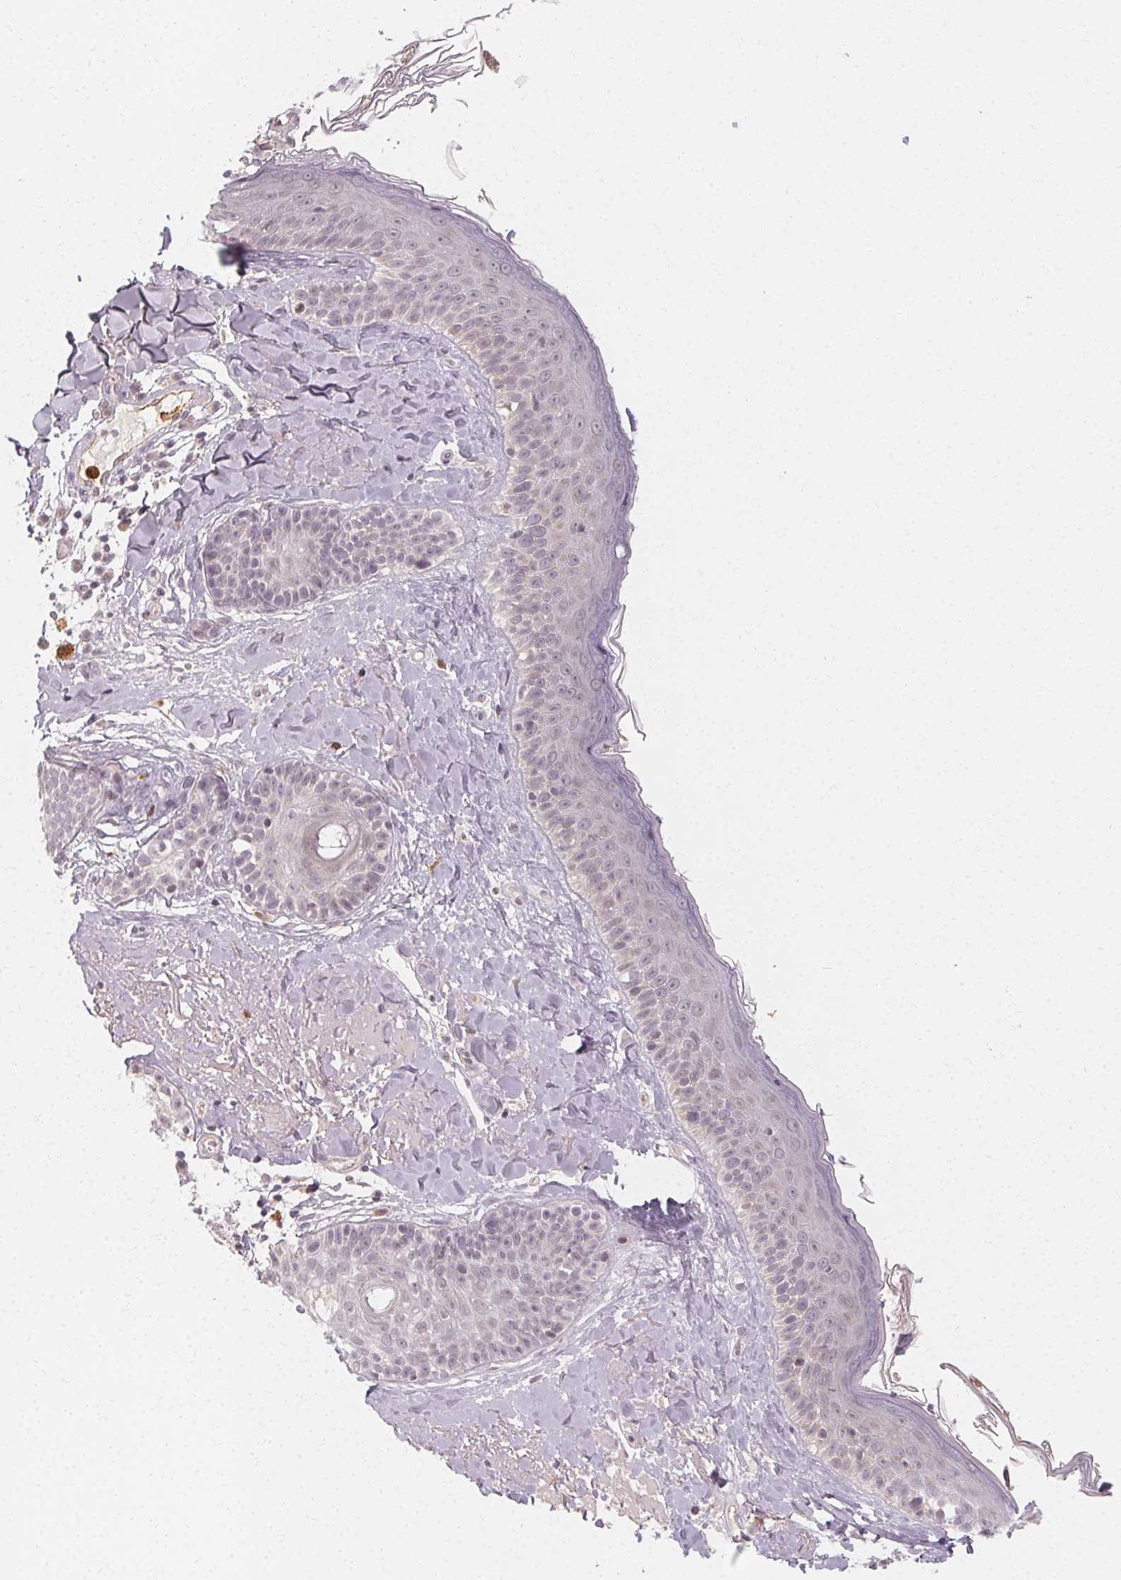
{"staining": {"intensity": "negative", "quantity": "none", "location": "none"}, "tissue": "skin", "cell_type": "Fibroblasts", "image_type": "normal", "snomed": [{"axis": "morphology", "description": "Normal tissue, NOS"}, {"axis": "topography", "description": "Skin"}], "caption": "There is no significant positivity in fibroblasts of skin. (Stains: DAB immunohistochemistry (IHC) with hematoxylin counter stain, Microscopy: brightfield microscopy at high magnification).", "gene": "CLCNKA", "patient": {"sex": "male", "age": 73}}